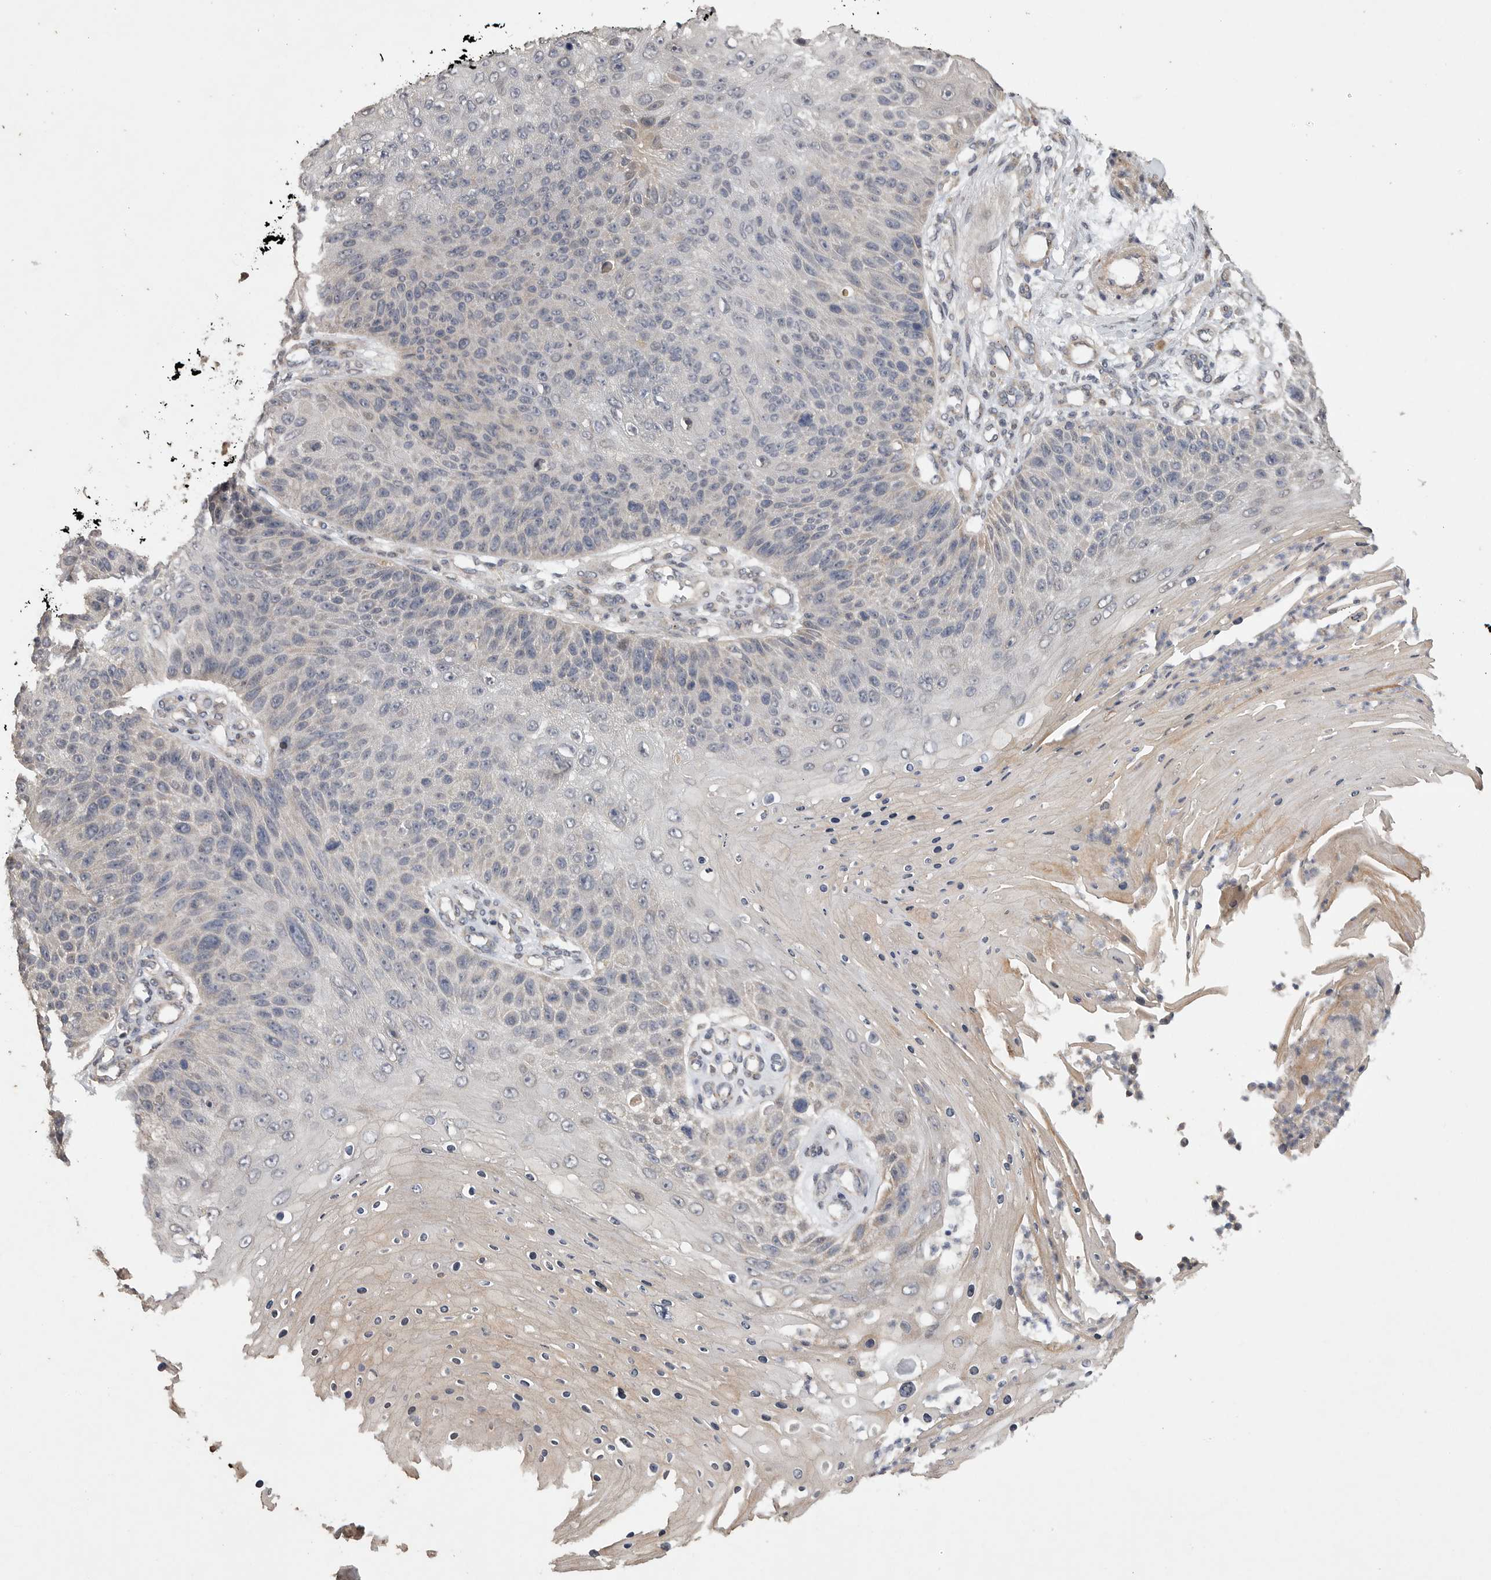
{"staining": {"intensity": "weak", "quantity": "25%-75%", "location": "cytoplasmic/membranous"}, "tissue": "skin cancer", "cell_type": "Tumor cells", "image_type": "cancer", "snomed": [{"axis": "morphology", "description": "Squamous cell carcinoma, NOS"}, {"axis": "topography", "description": "Skin"}], "caption": "Skin cancer stained with immunohistochemistry demonstrates weak cytoplasmic/membranous expression in approximately 25%-75% of tumor cells. (DAB (3,3'-diaminobenzidine) IHC, brown staining for protein, blue staining for nuclei).", "gene": "EDEM3", "patient": {"sex": "female", "age": 88}}